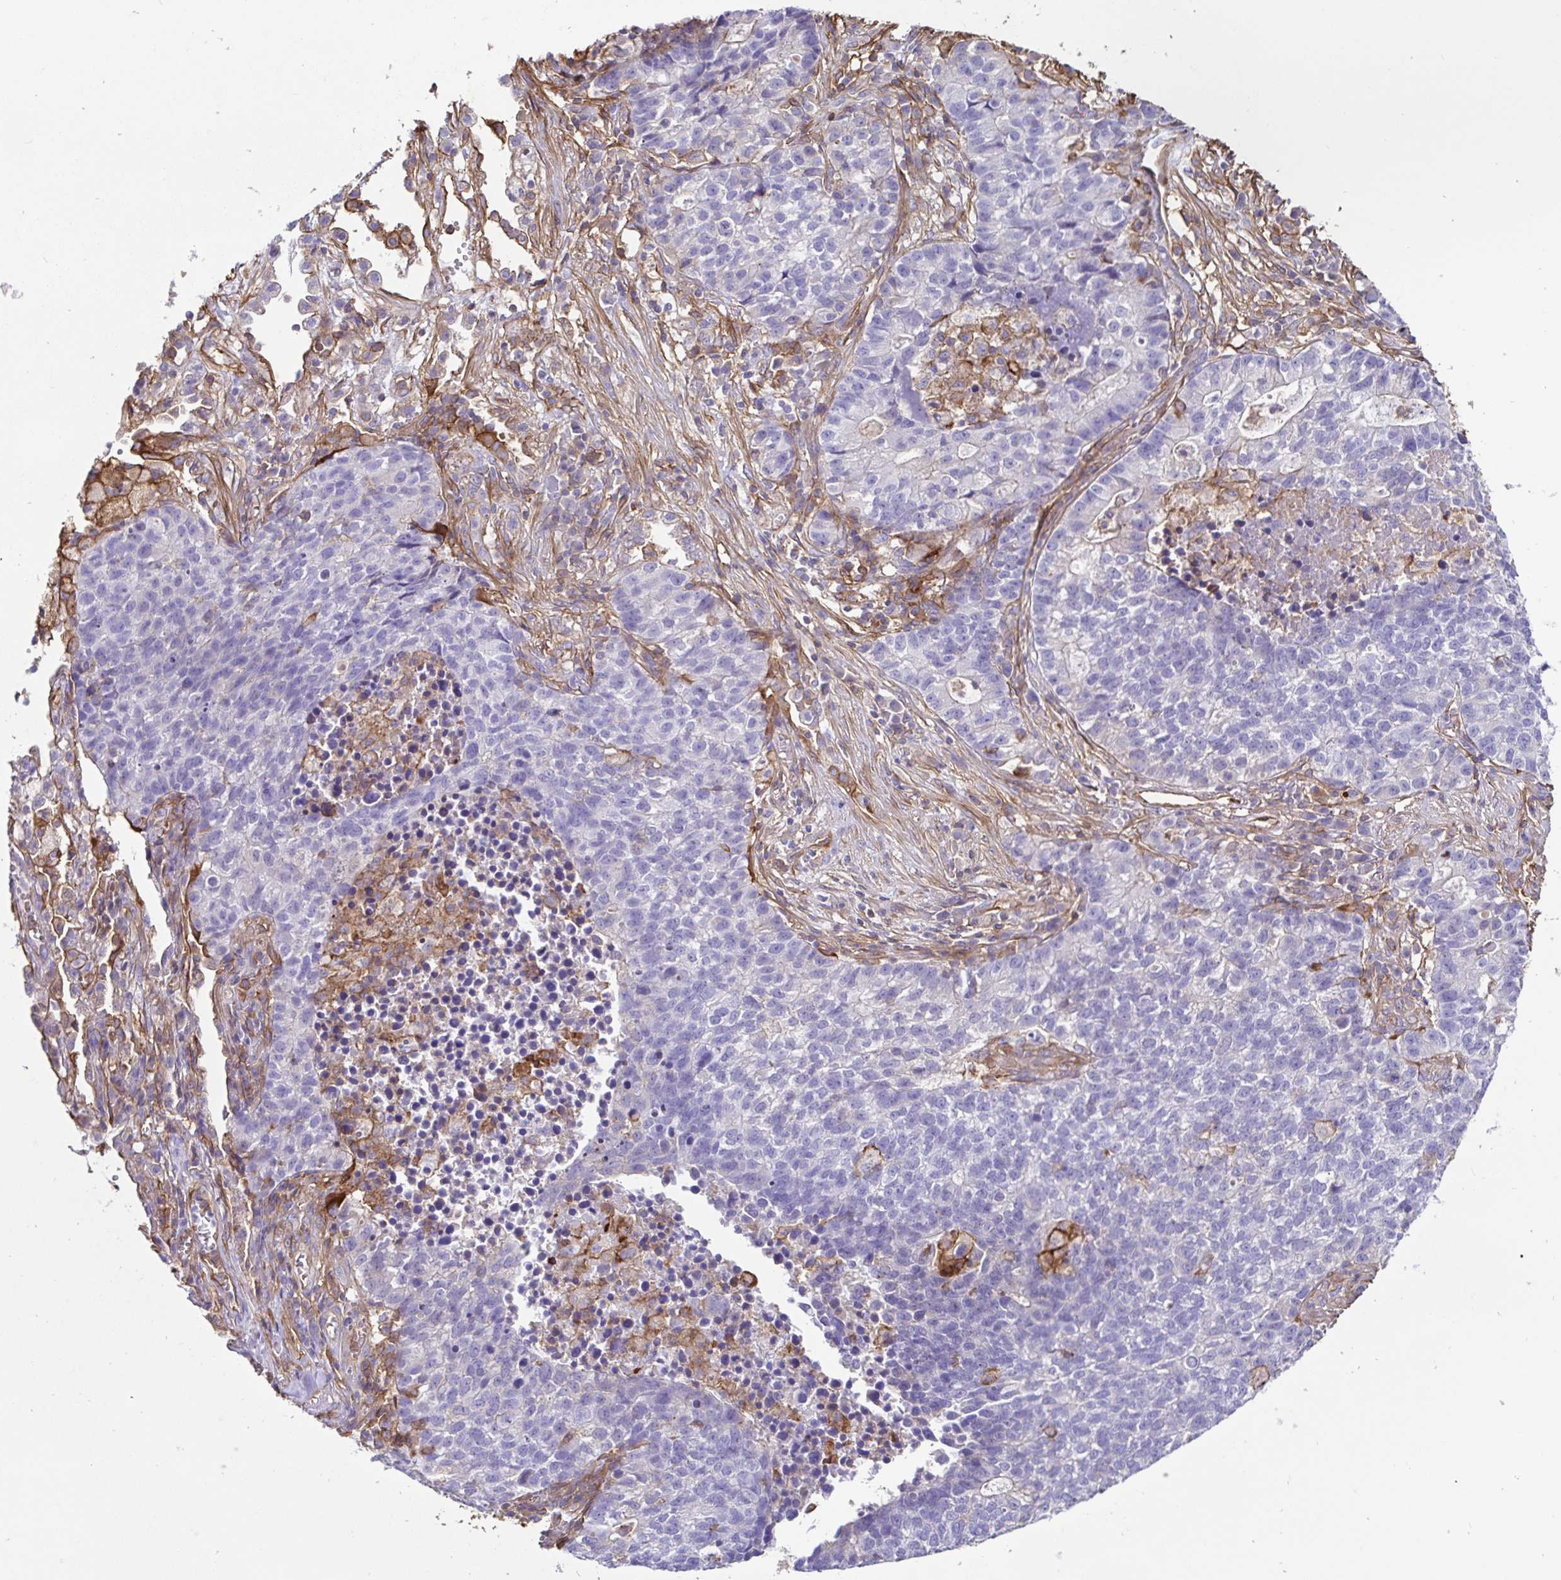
{"staining": {"intensity": "negative", "quantity": "none", "location": "none"}, "tissue": "lung cancer", "cell_type": "Tumor cells", "image_type": "cancer", "snomed": [{"axis": "morphology", "description": "Adenocarcinoma, NOS"}, {"axis": "topography", "description": "Lung"}], "caption": "Immunohistochemical staining of human lung cancer (adenocarcinoma) shows no significant staining in tumor cells.", "gene": "ANXA2", "patient": {"sex": "male", "age": 57}}